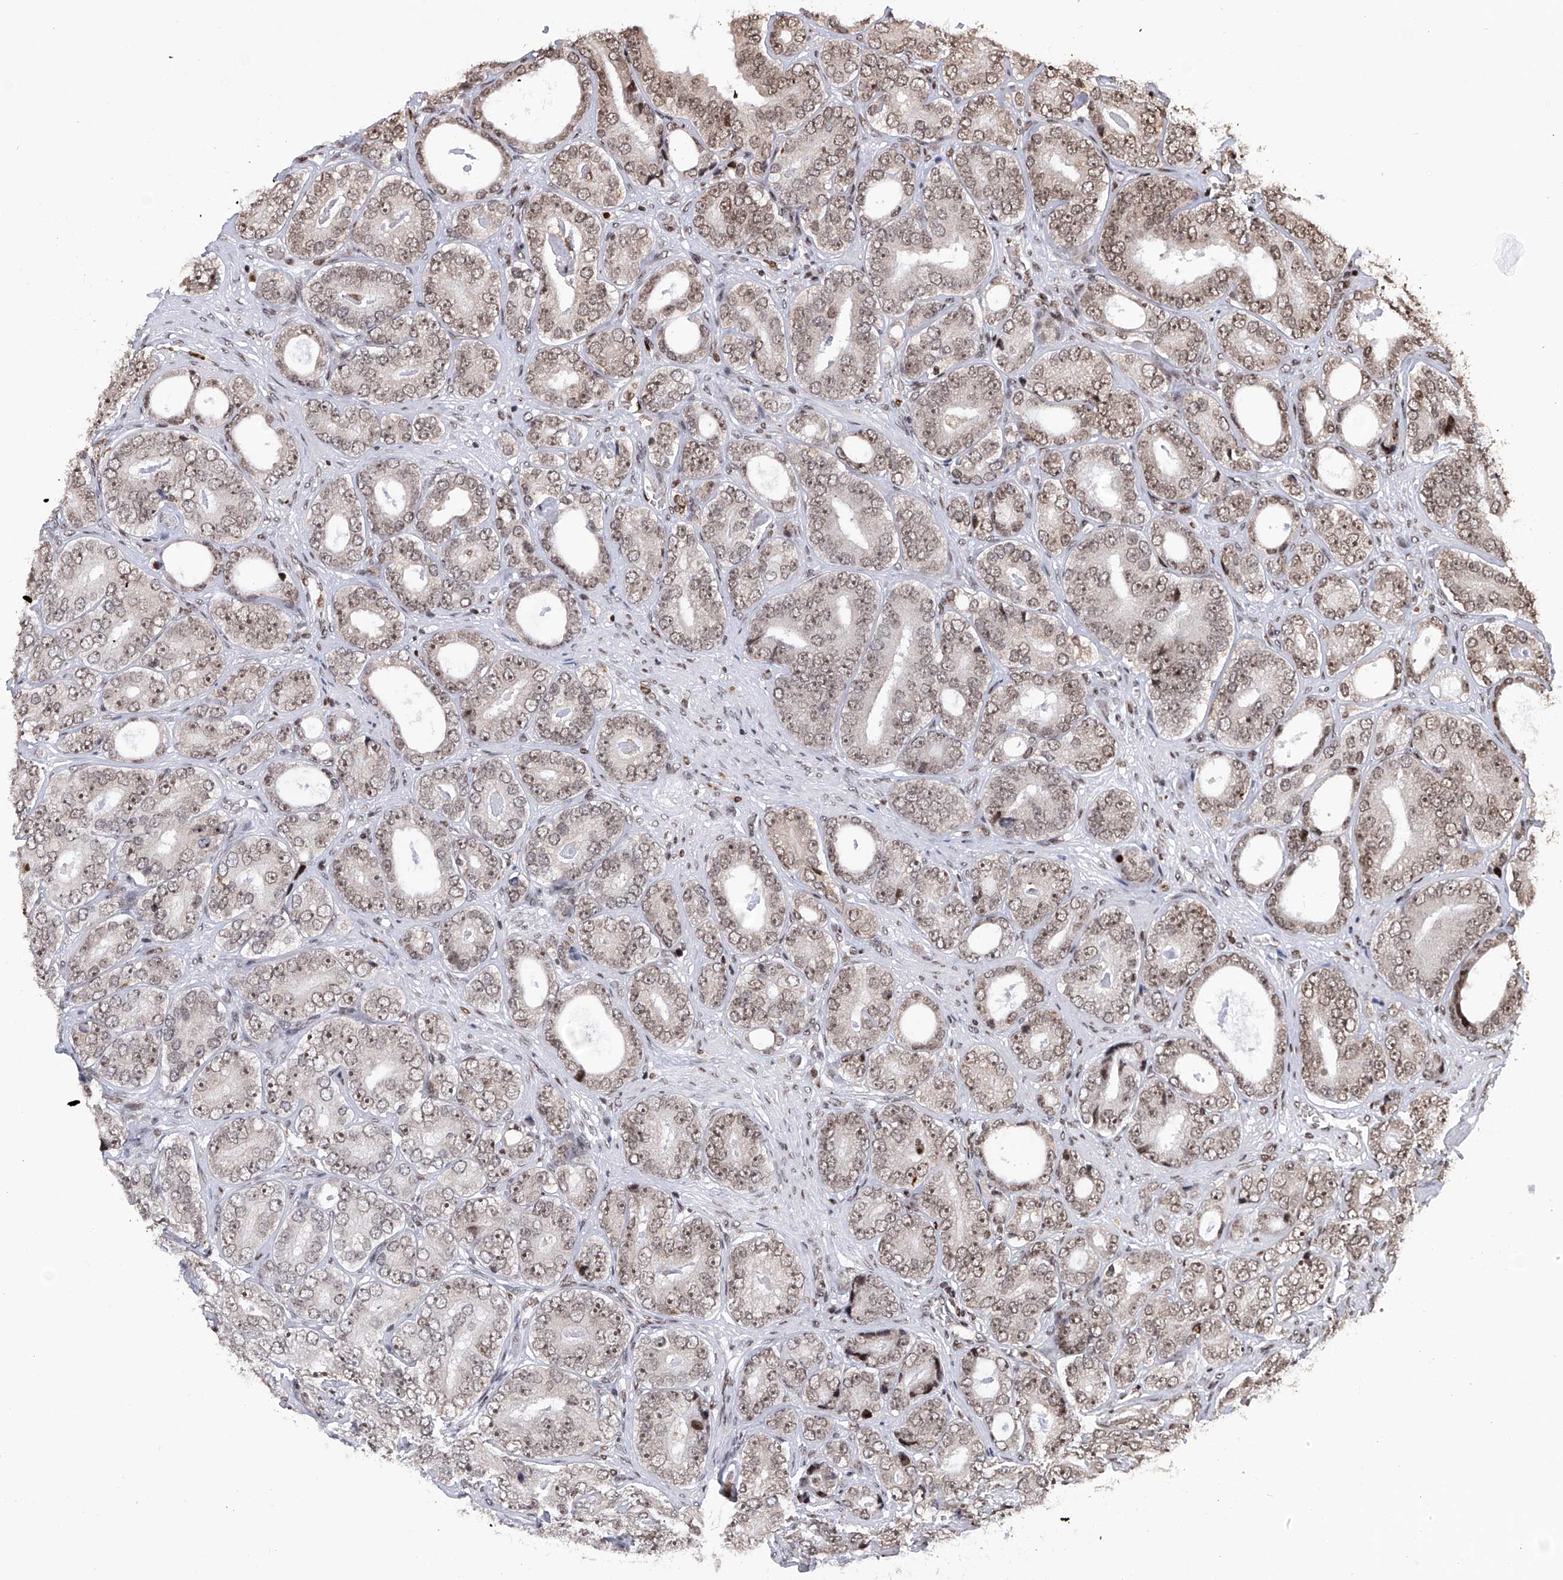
{"staining": {"intensity": "moderate", "quantity": "25%-75%", "location": "nuclear"}, "tissue": "prostate cancer", "cell_type": "Tumor cells", "image_type": "cancer", "snomed": [{"axis": "morphology", "description": "Adenocarcinoma, High grade"}, {"axis": "topography", "description": "Prostate"}], "caption": "Tumor cells reveal medium levels of moderate nuclear staining in approximately 25%-75% of cells in human prostate cancer (high-grade adenocarcinoma). Nuclei are stained in blue.", "gene": "PAK1IP1", "patient": {"sex": "male", "age": 56}}